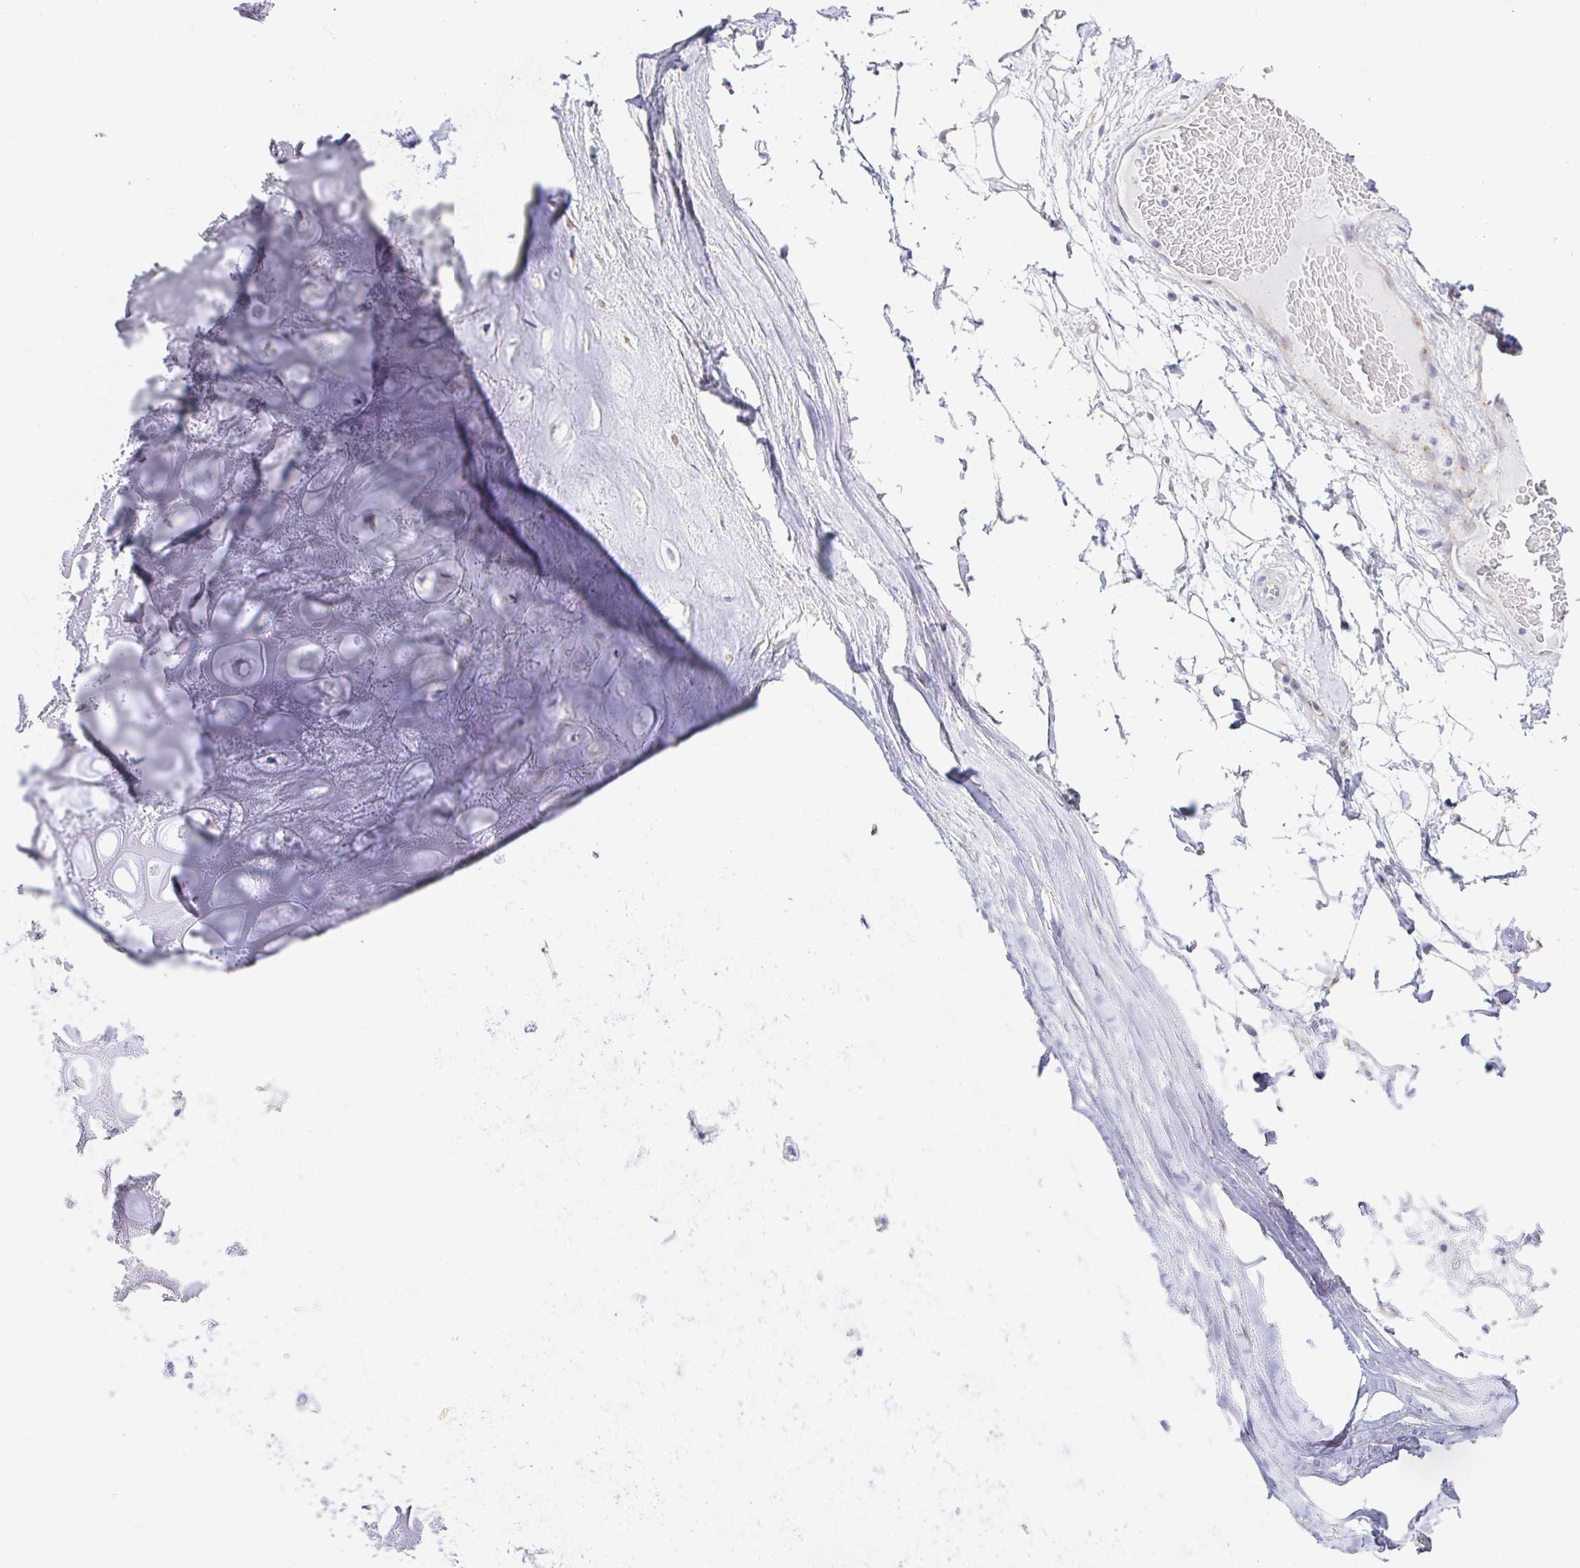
{"staining": {"intensity": "negative", "quantity": "none", "location": "none"}, "tissue": "soft tissue", "cell_type": "Chondrocytes", "image_type": "normal", "snomed": [{"axis": "morphology", "description": "Normal tissue, NOS"}, {"axis": "topography", "description": "Lymph node"}, {"axis": "topography", "description": "Cartilage tissue"}, {"axis": "topography", "description": "Nasopharynx"}], "caption": "This image is of benign soft tissue stained with immunohistochemistry (IHC) to label a protein in brown with the nuclei are counter-stained blue. There is no positivity in chondrocytes.", "gene": "ARL4D", "patient": {"sex": "male", "age": 63}}